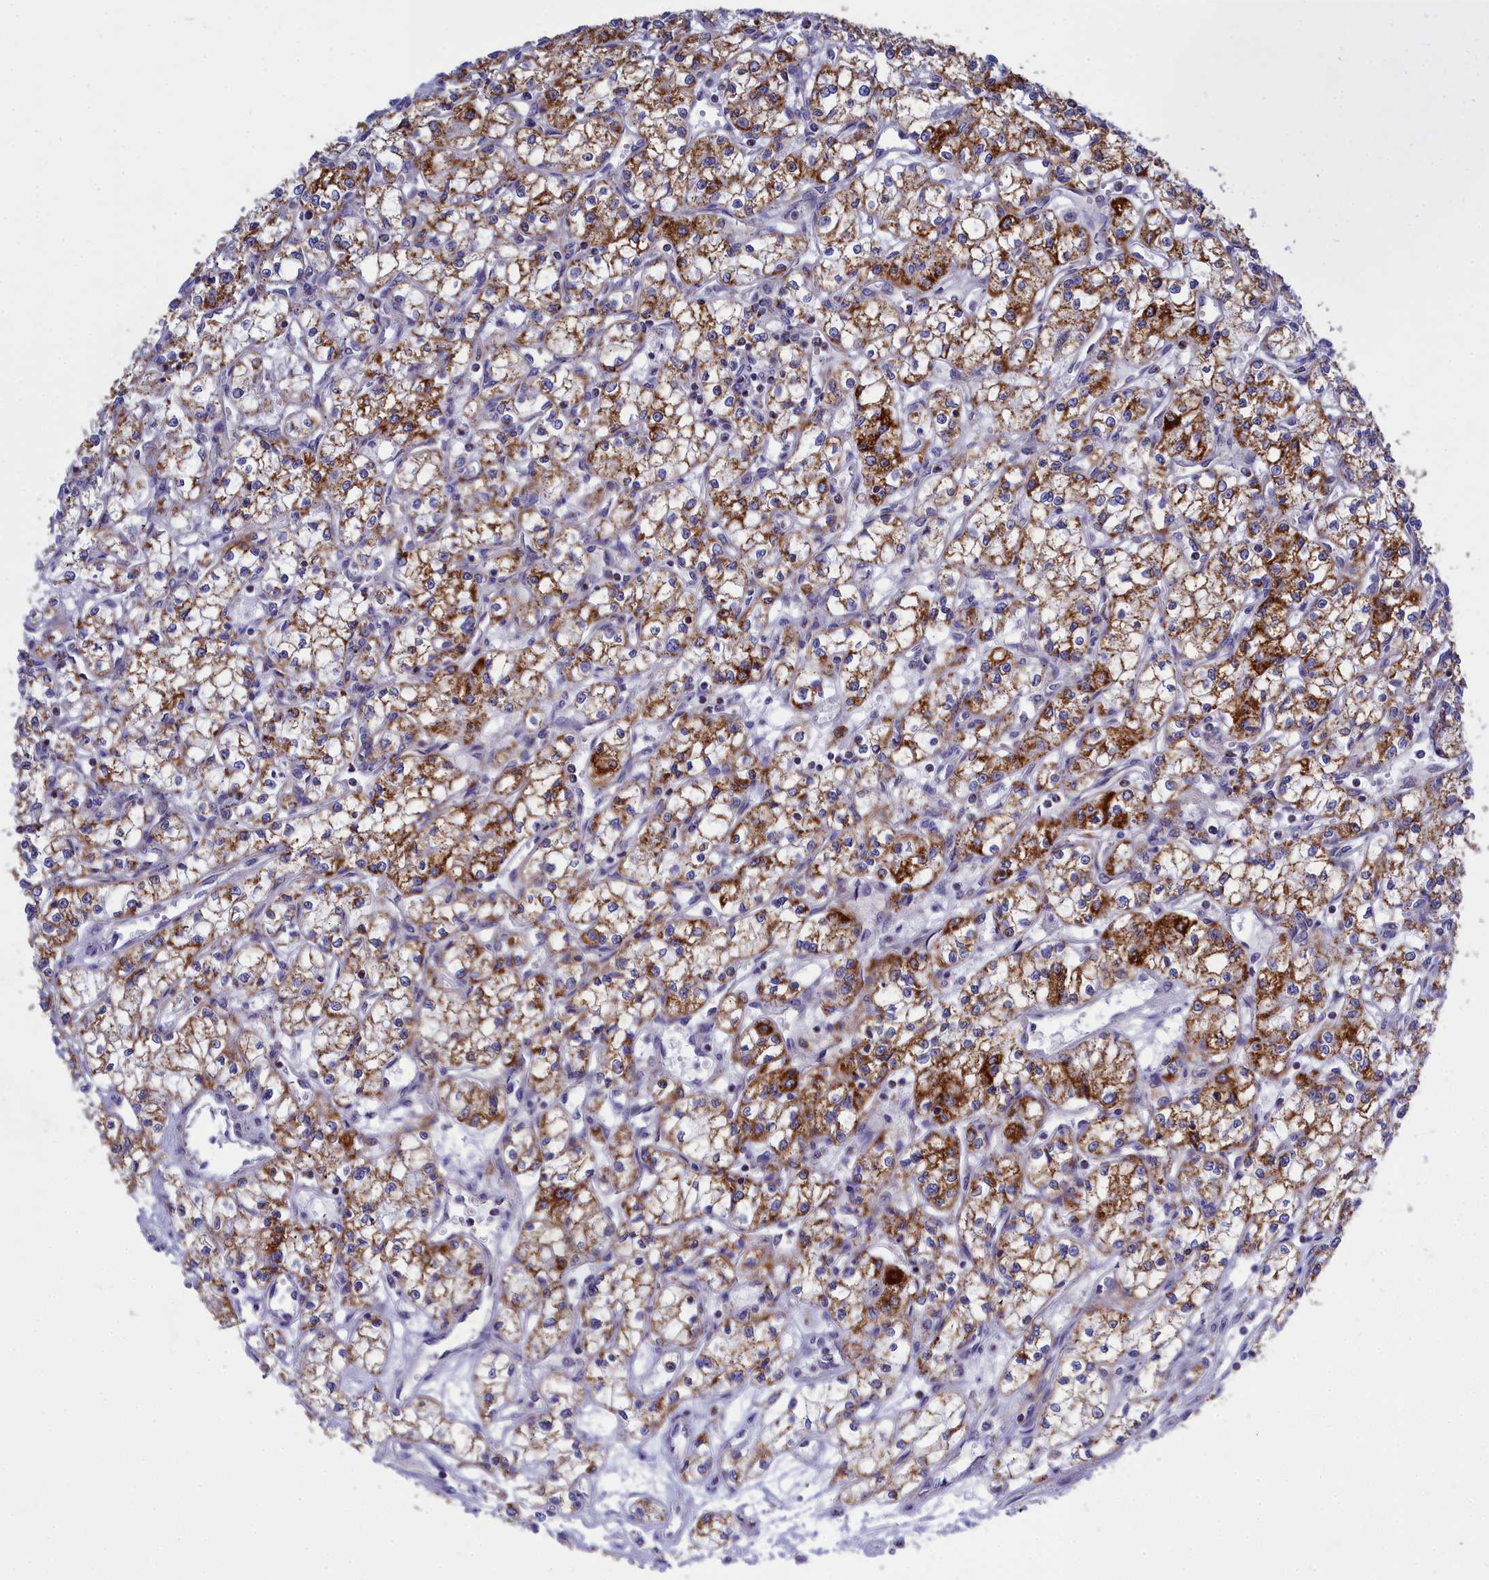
{"staining": {"intensity": "moderate", "quantity": ">75%", "location": "cytoplasmic/membranous"}, "tissue": "renal cancer", "cell_type": "Tumor cells", "image_type": "cancer", "snomed": [{"axis": "morphology", "description": "Adenocarcinoma, NOS"}, {"axis": "topography", "description": "Kidney"}], "caption": "Immunohistochemistry (IHC) image of neoplastic tissue: renal adenocarcinoma stained using immunohistochemistry displays medium levels of moderate protein expression localized specifically in the cytoplasmic/membranous of tumor cells, appearing as a cytoplasmic/membranous brown color.", "gene": "CCRL2", "patient": {"sex": "male", "age": 59}}